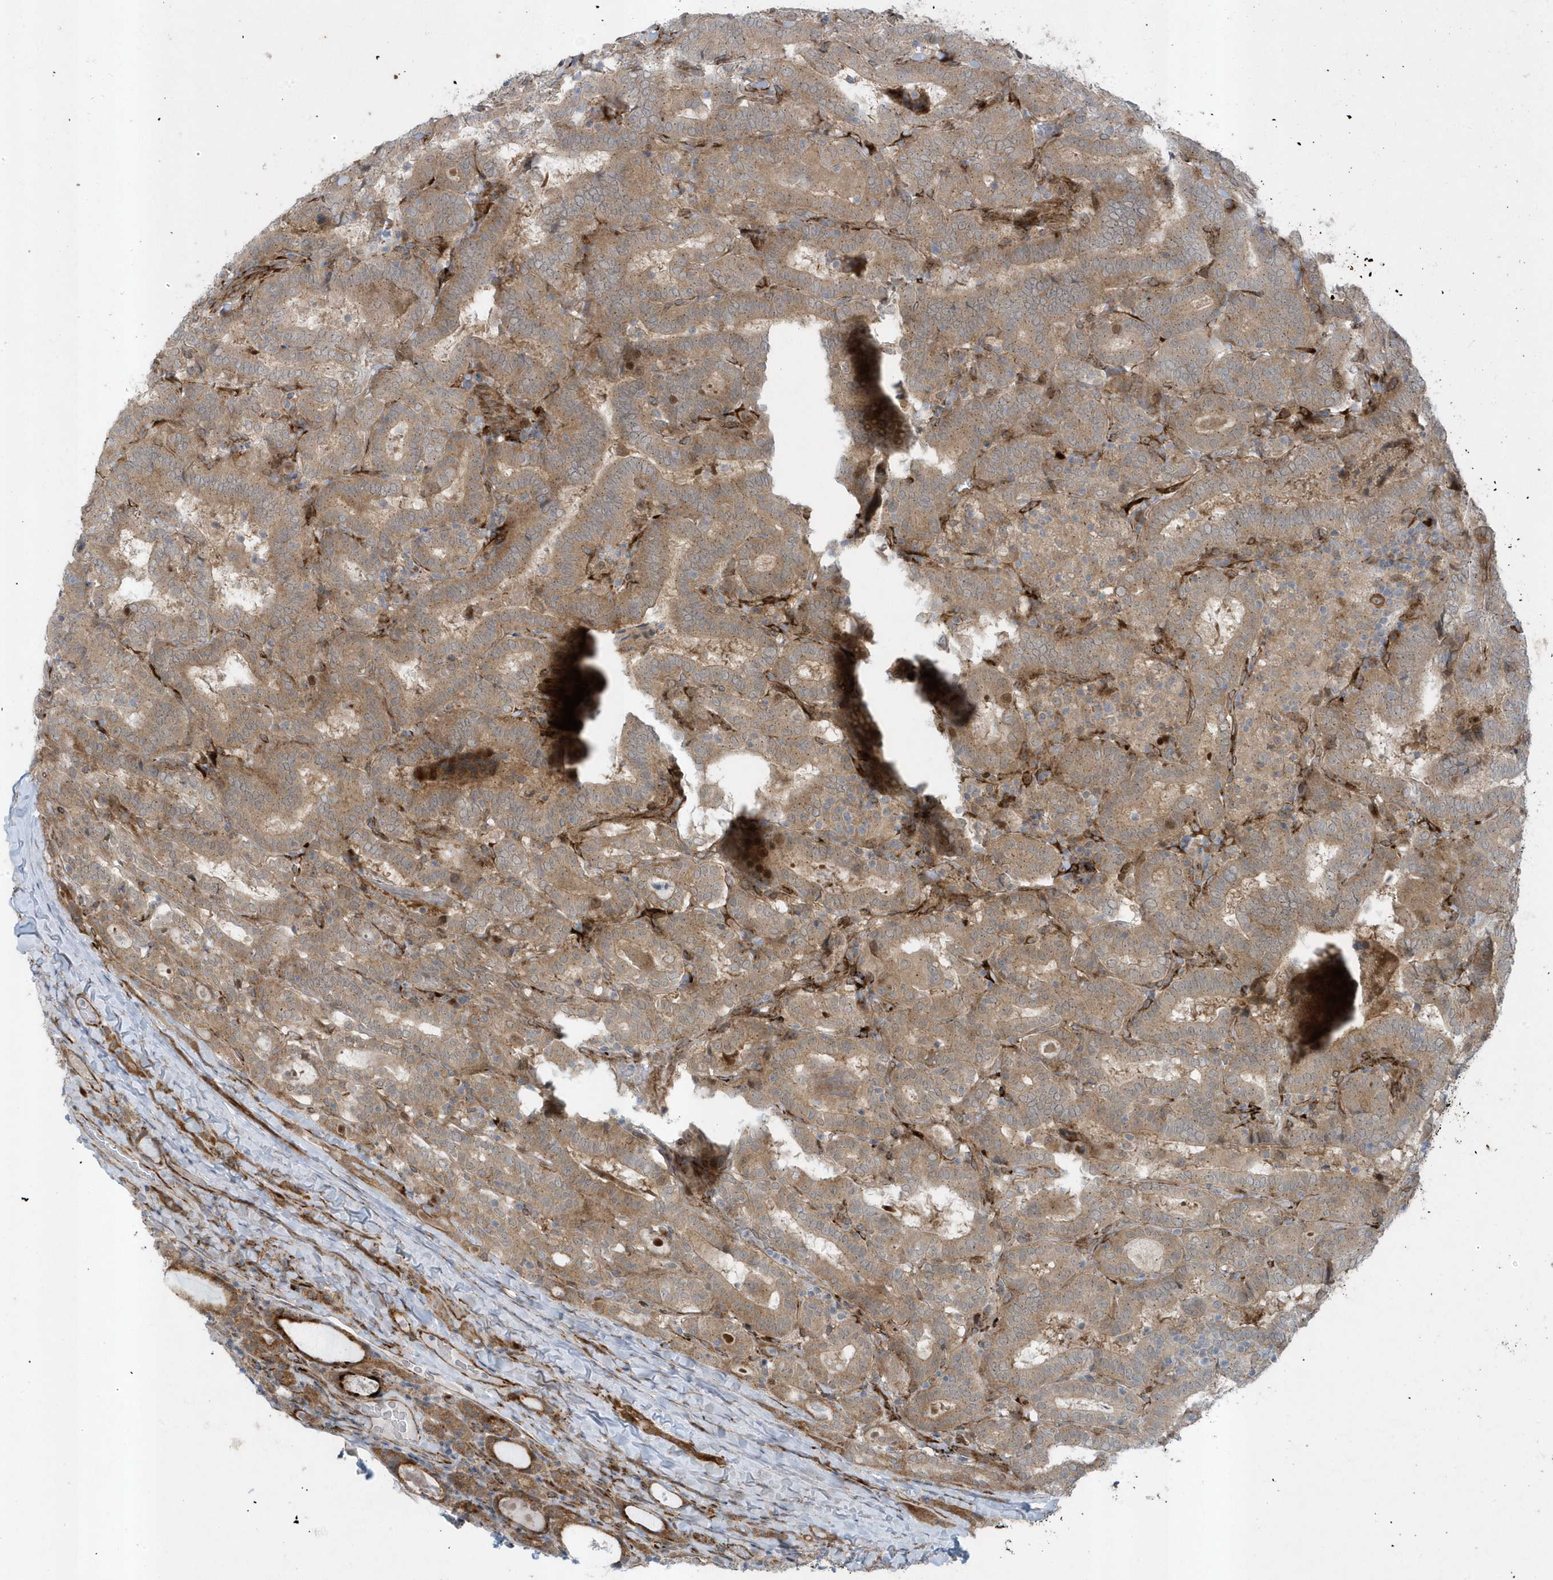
{"staining": {"intensity": "moderate", "quantity": ">75%", "location": "cytoplasmic/membranous"}, "tissue": "thyroid cancer", "cell_type": "Tumor cells", "image_type": "cancer", "snomed": [{"axis": "morphology", "description": "Papillary adenocarcinoma, NOS"}, {"axis": "topography", "description": "Thyroid gland"}], "caption": "Thyroid cancer was stained to show a protein in brown. There is medium levels of moderate cytoplasmic/membranous positivity in approximately >75% of tumor cells.", "gene": "FAM98A", "patient": {"sex": "female", "age": 72}}